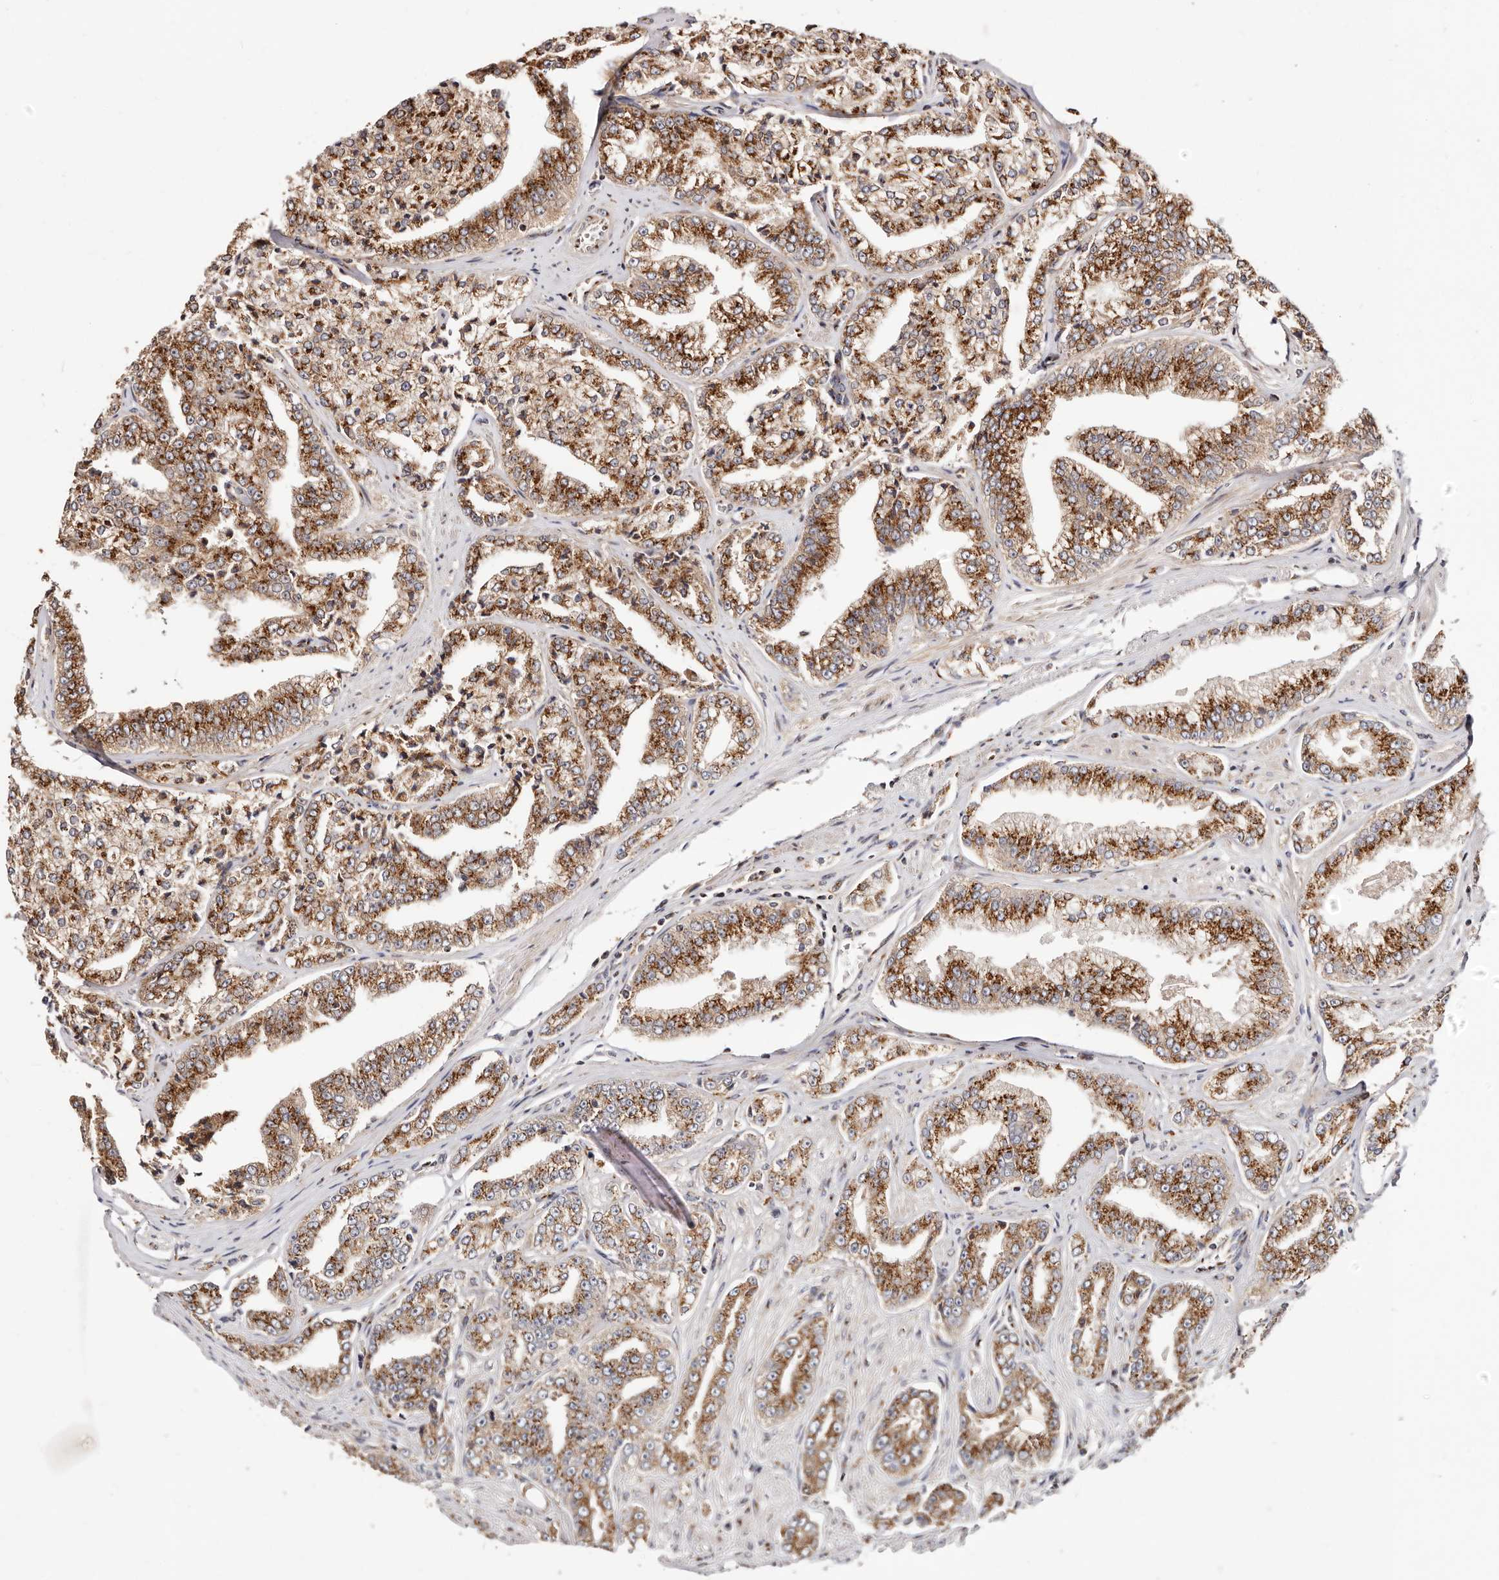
{"staining": {"intensity": "strong", "quantity": ">75%", "location": "cytoplasmic/membranous"}, "tissue": "prostate cancer", "cell_type": "Tumor cells", "image_type": "cancer", "snomed": [{"axis": "morphology", "description": "Adenocarcinoma, High grade"}, {"axis": "topography", "description": "Prostate"}], "caption": "Prostate cancer (adenocarcinoma (high-grade)) was stained to show a protein in brown. There is high levels of strong cytoplasmic/membranous staining in approximately >75% of tumor cells.", "gene": "MAPK6", "patient": {"sex": "male", "age": 71}}